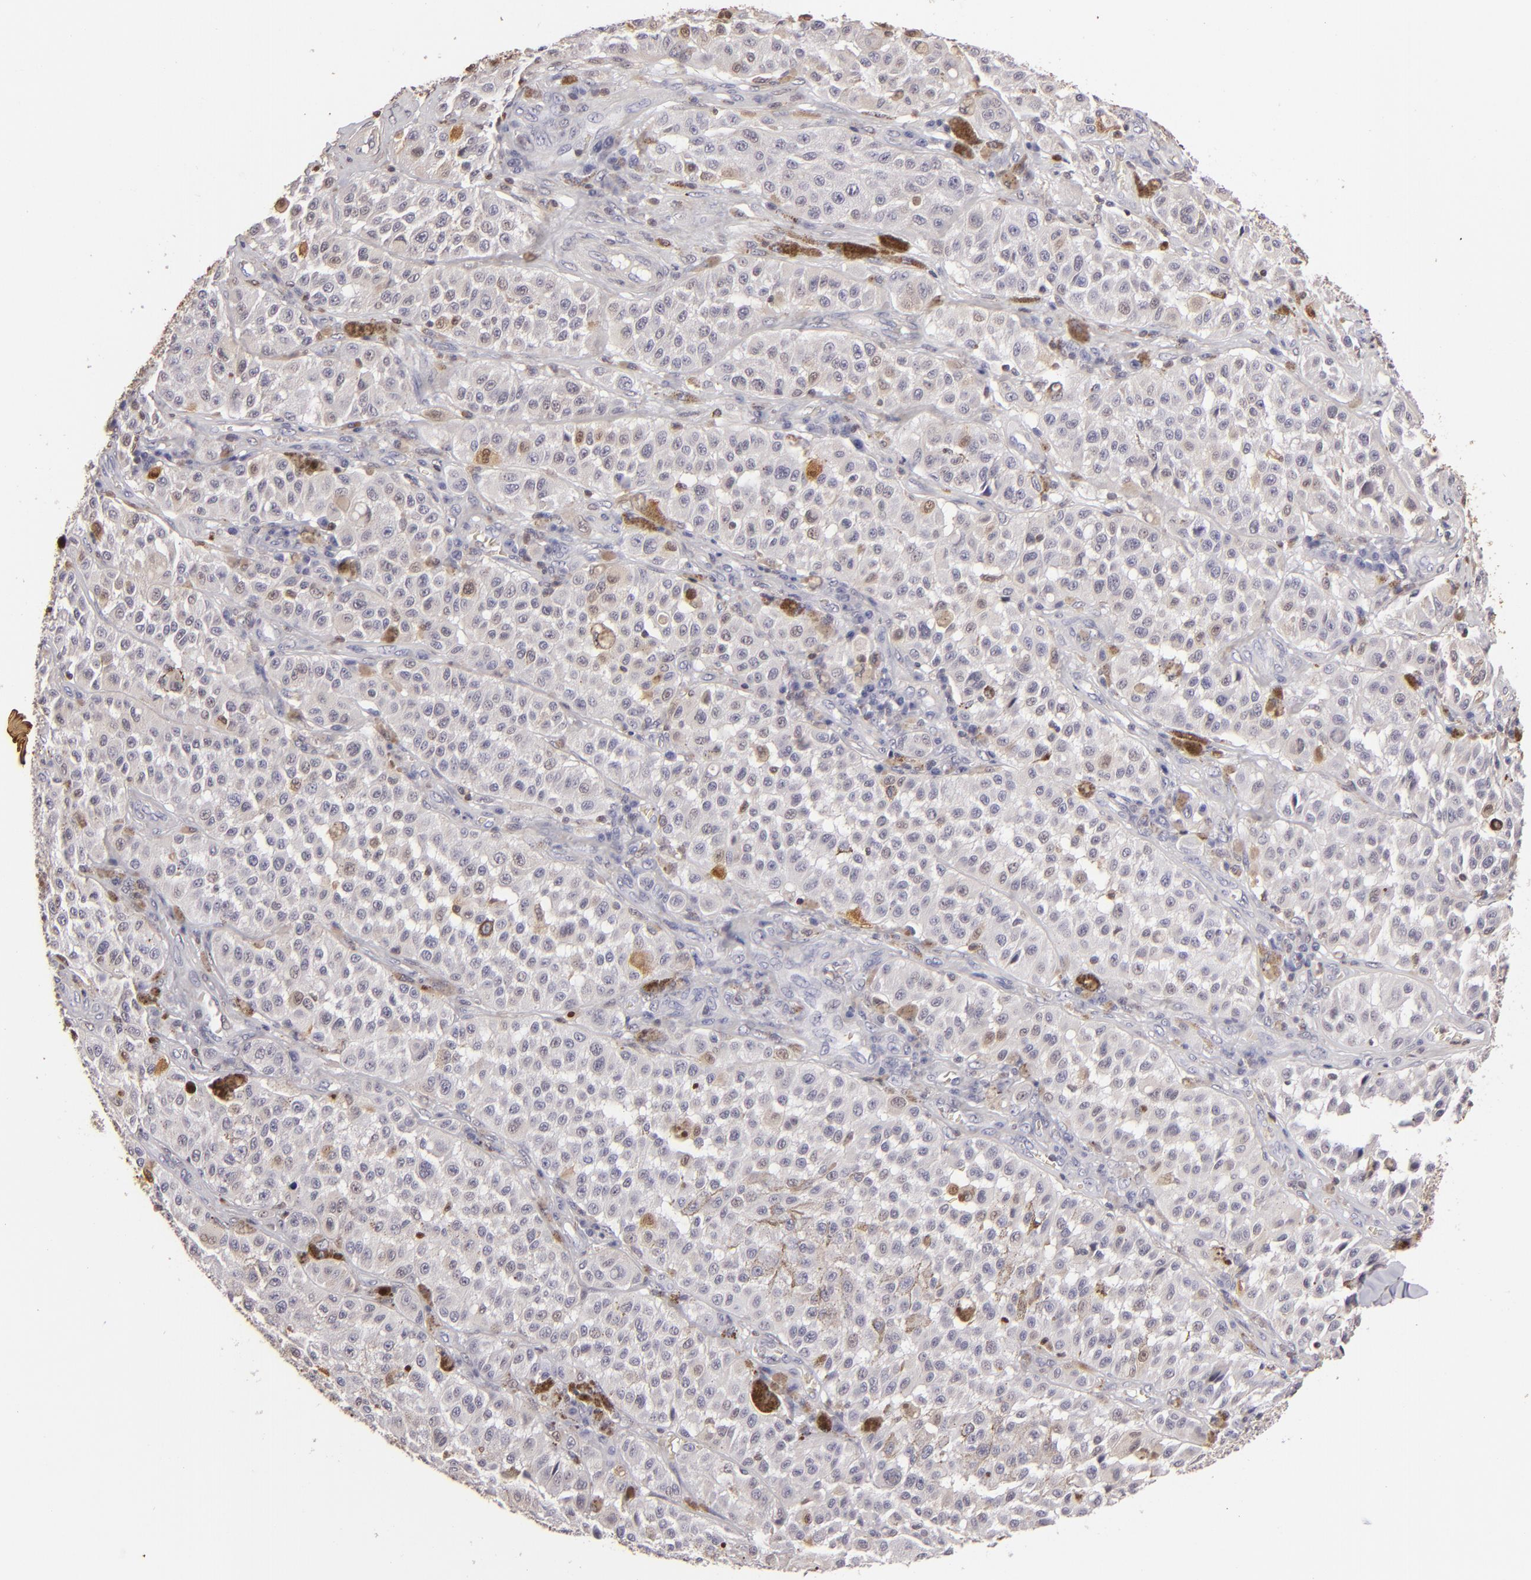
{"staining": {"intensity": "weak", "quantity": "<25%", "location": "cytoplasmic/membranous,nuclear"}, "tissue": "melanoma", "cell_type": "Tumor cells", "image_type": "cancer", "snomed": [{"axis": "morphology", "description": "Malignant melanoma, NOS"}, {"axis": "topography", "description": "Skin"}], "caption": "Immunohistochemistry (IHC) image of neoplastic tissue: human malignant melanoma stained with DAB (3,3'-diaminobenzidine) demonstrates no significant protein positivity in tumor cells.", "gene": "S100A2", "patient": {"sex": "female", "age": 64}}